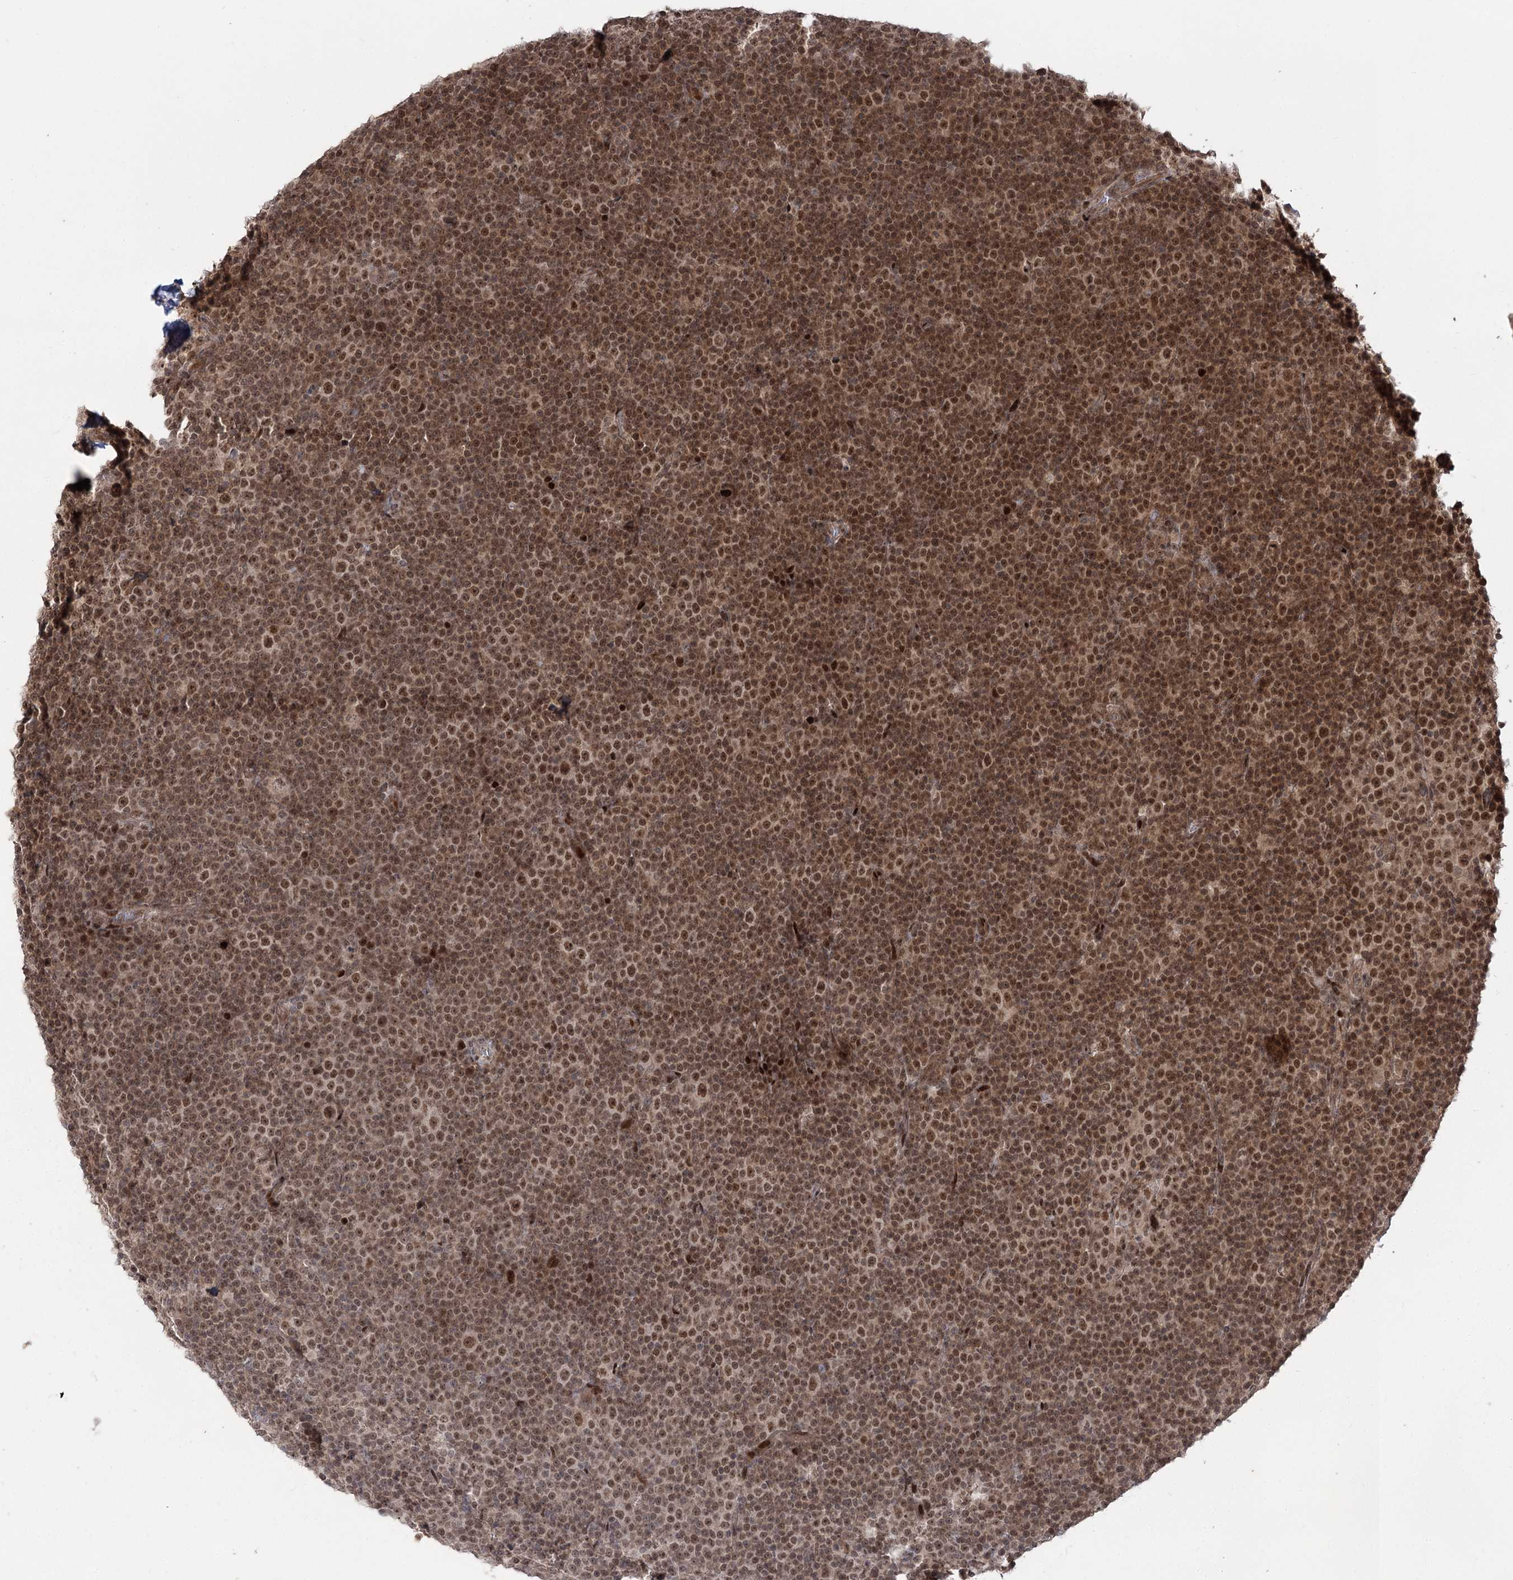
{"staining": {"intensity": "moderate", "quantity": ">75%", "location": "nuclear"}, "tissue": "lymphoma", "cell_type": "Tumor cells", "image_type": "cancer", "snomed": [{"axis": "morphology", "description": "Malignant lymphoma, non-Hodgkin's type, Low grade"}, {"axis": "topography", "description": "Lymph node"}], "caption": "An image of human malignant lymphoma, non-Hodgkin's type (low-grade) stained for a protein exhibits moderate nuclear brown staining in tumor cells. The protein is shown in brown color, while the nuclei are stained blue.", "gene": "HELQ", "patient": {"sex": "female", "age": 67}}